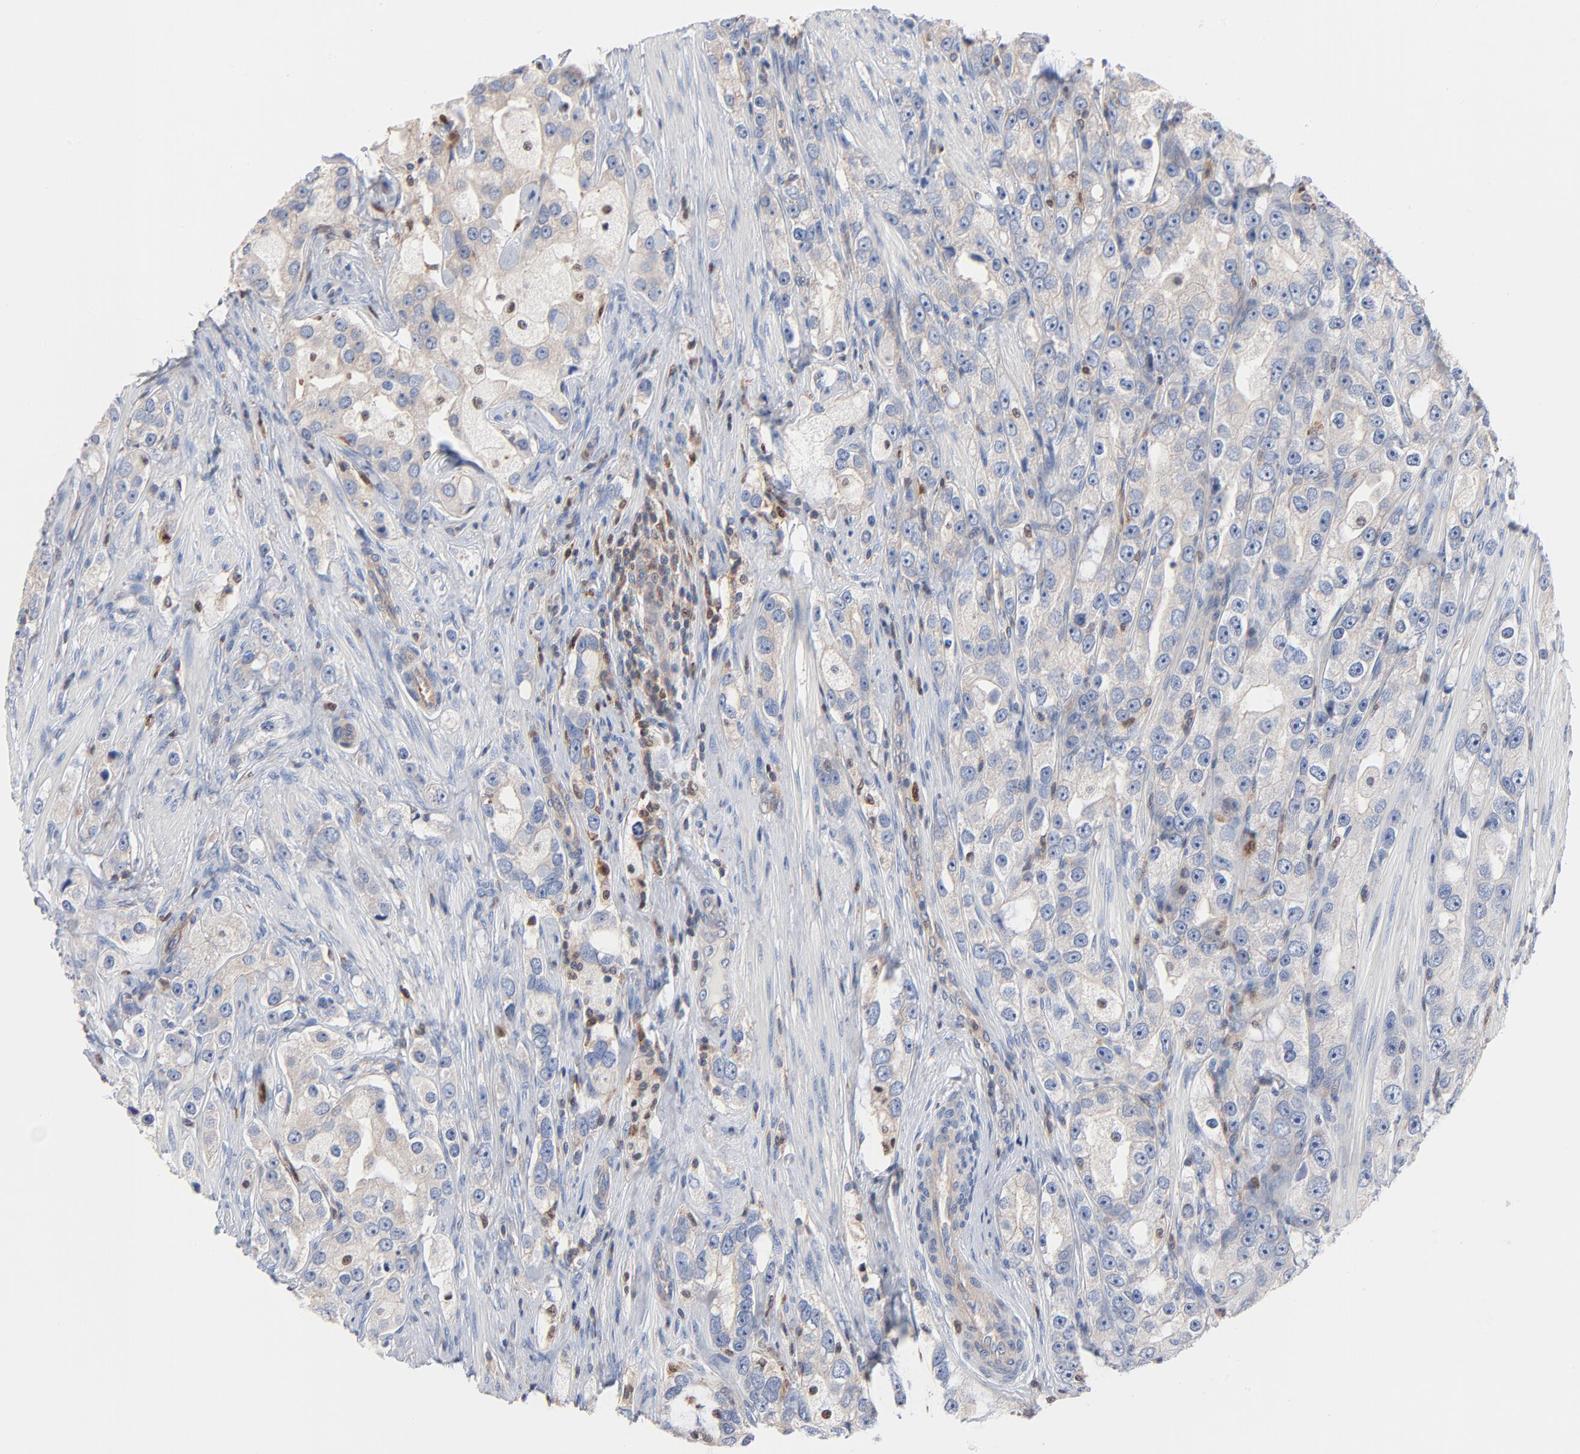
{"staining": {"intensity": "negative", "quantity": "none", "location": "none"}, "tissue": "prostate cancer", "cell_type": "Tumor cells", "image_type": "cancer", "snomed": [{"axis": "morphology", "description": "Adenocarcinoma, High grade"}, {"axis": "topography", "description": "Prostate"}], "caption": "Immunohistochemistry histopathology image of neoplastic tissue: human prostate cancer (high-grade adenocarcinoma) stained with DAB (3,3'-diaminobenzidine) reveals no significant protein expression in tumor cells. (Immunohistochemistry (ihc), brightfield microscopy, high magnification).", "gene": "ARHGEF6", "patient": {"sex": "male", "age": 63}}